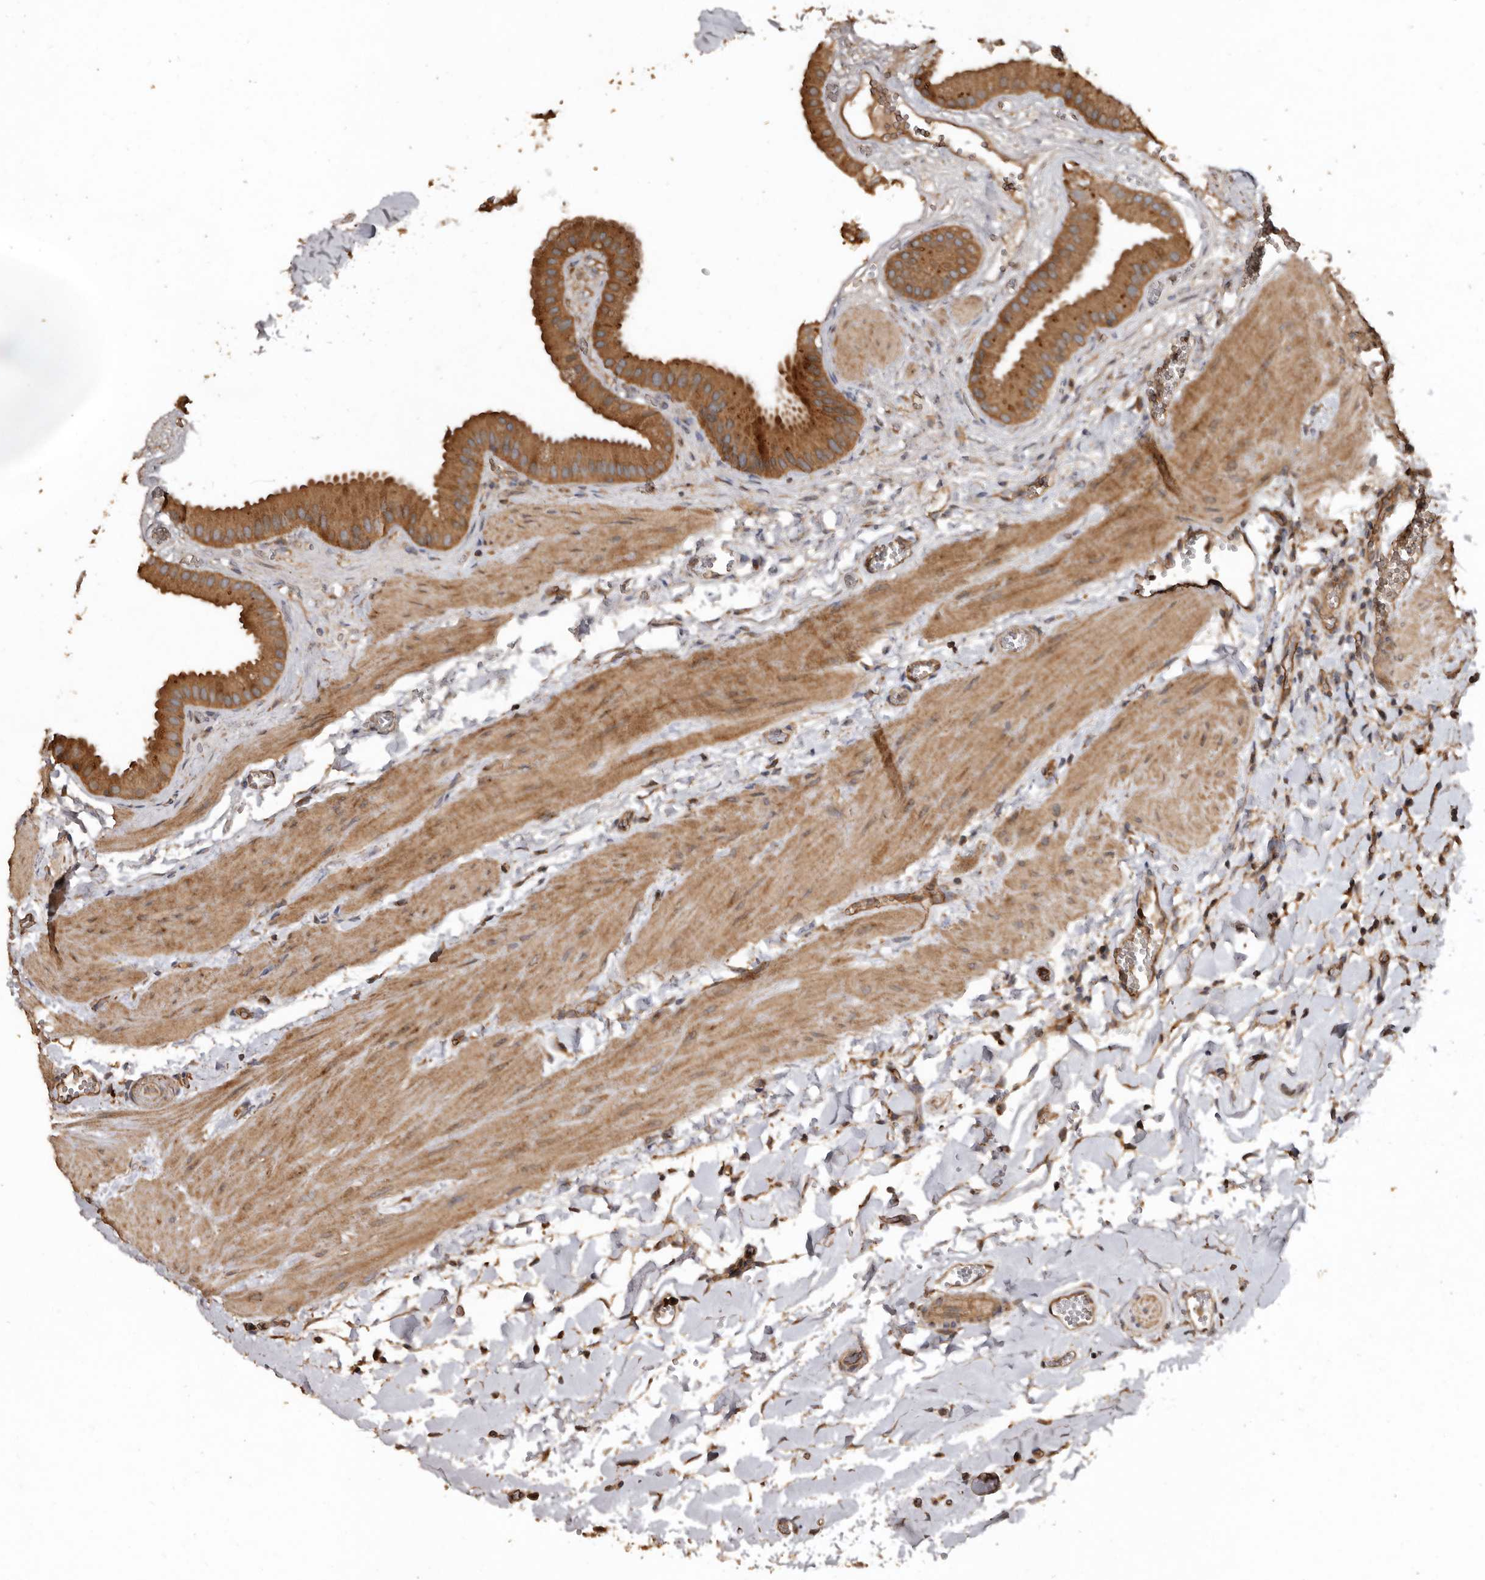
{"staining": {"intensity": "strong", "quantity": ">75%", "location": "cytoplasmic/membranous"}, "tissue": "gallbladder", "cell_type": "Glandular cells", "image_type": "normal", "snomed": [{"axis": "morphology", "description": "Normal tissue, NOS"}, {"axis": "topography", "description": "Gallbladder"}], "caption": "Immunohistochemistry (IHC) (DAB (3,3'-diaminobenzidine)) staining of unremarkable human gallbladder exhibits strong cytoplasmic/membranous protein expression in approximately >75% of glandular cells.", "gene": "FLCN", "patient": {"sex": "male", "age": 55}}